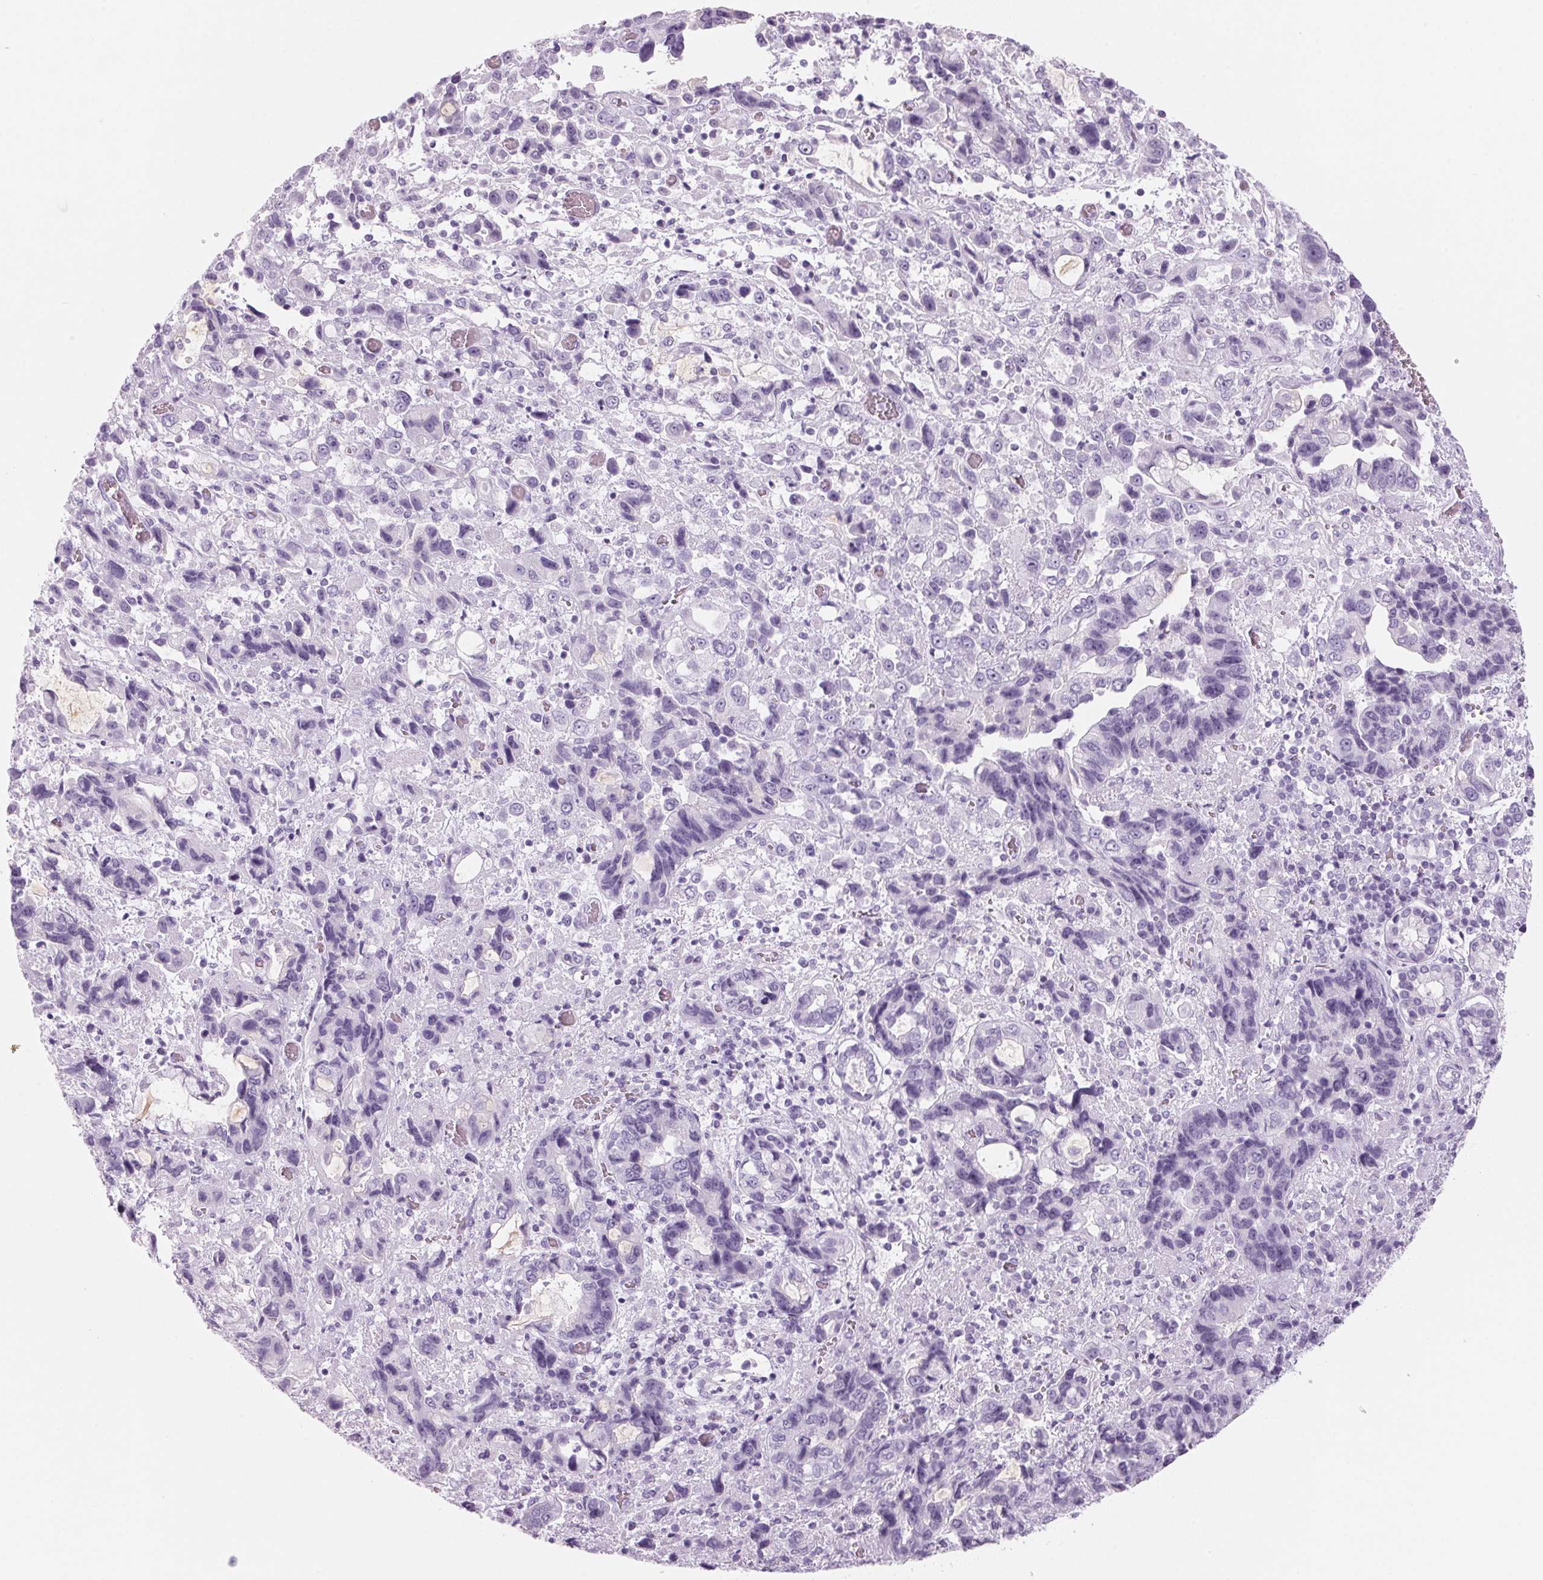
{"staining": {"intensity": "negative", "quantity": "none", "location": "none"}, "tissue": "stomach cancer", "cell_type": "Tumor cells", "image_type": "cancer", "snomed": [{"axis": "morphology", "description": "Adenocarcinoma, NOS"}, {"axis": "topography", "description": "Stomach, upper"}], "caption": "Immunohistochemistry (IHC) histopathology image of neoplastic tissue: stomach cancer (adenocarcinoma) stained with DAB (3,3'-diaminobenzidine) displays no significant protein positivity in tumor cells. (Stains: DAB (3,3'-diaminobenzidine) immunohistochemistry with hematoxylin counter stain, Microscopy: brightfield microscopy at high magnification).", "gene": "ADAM20", "patient": {"sex": "female", "age": 81}}